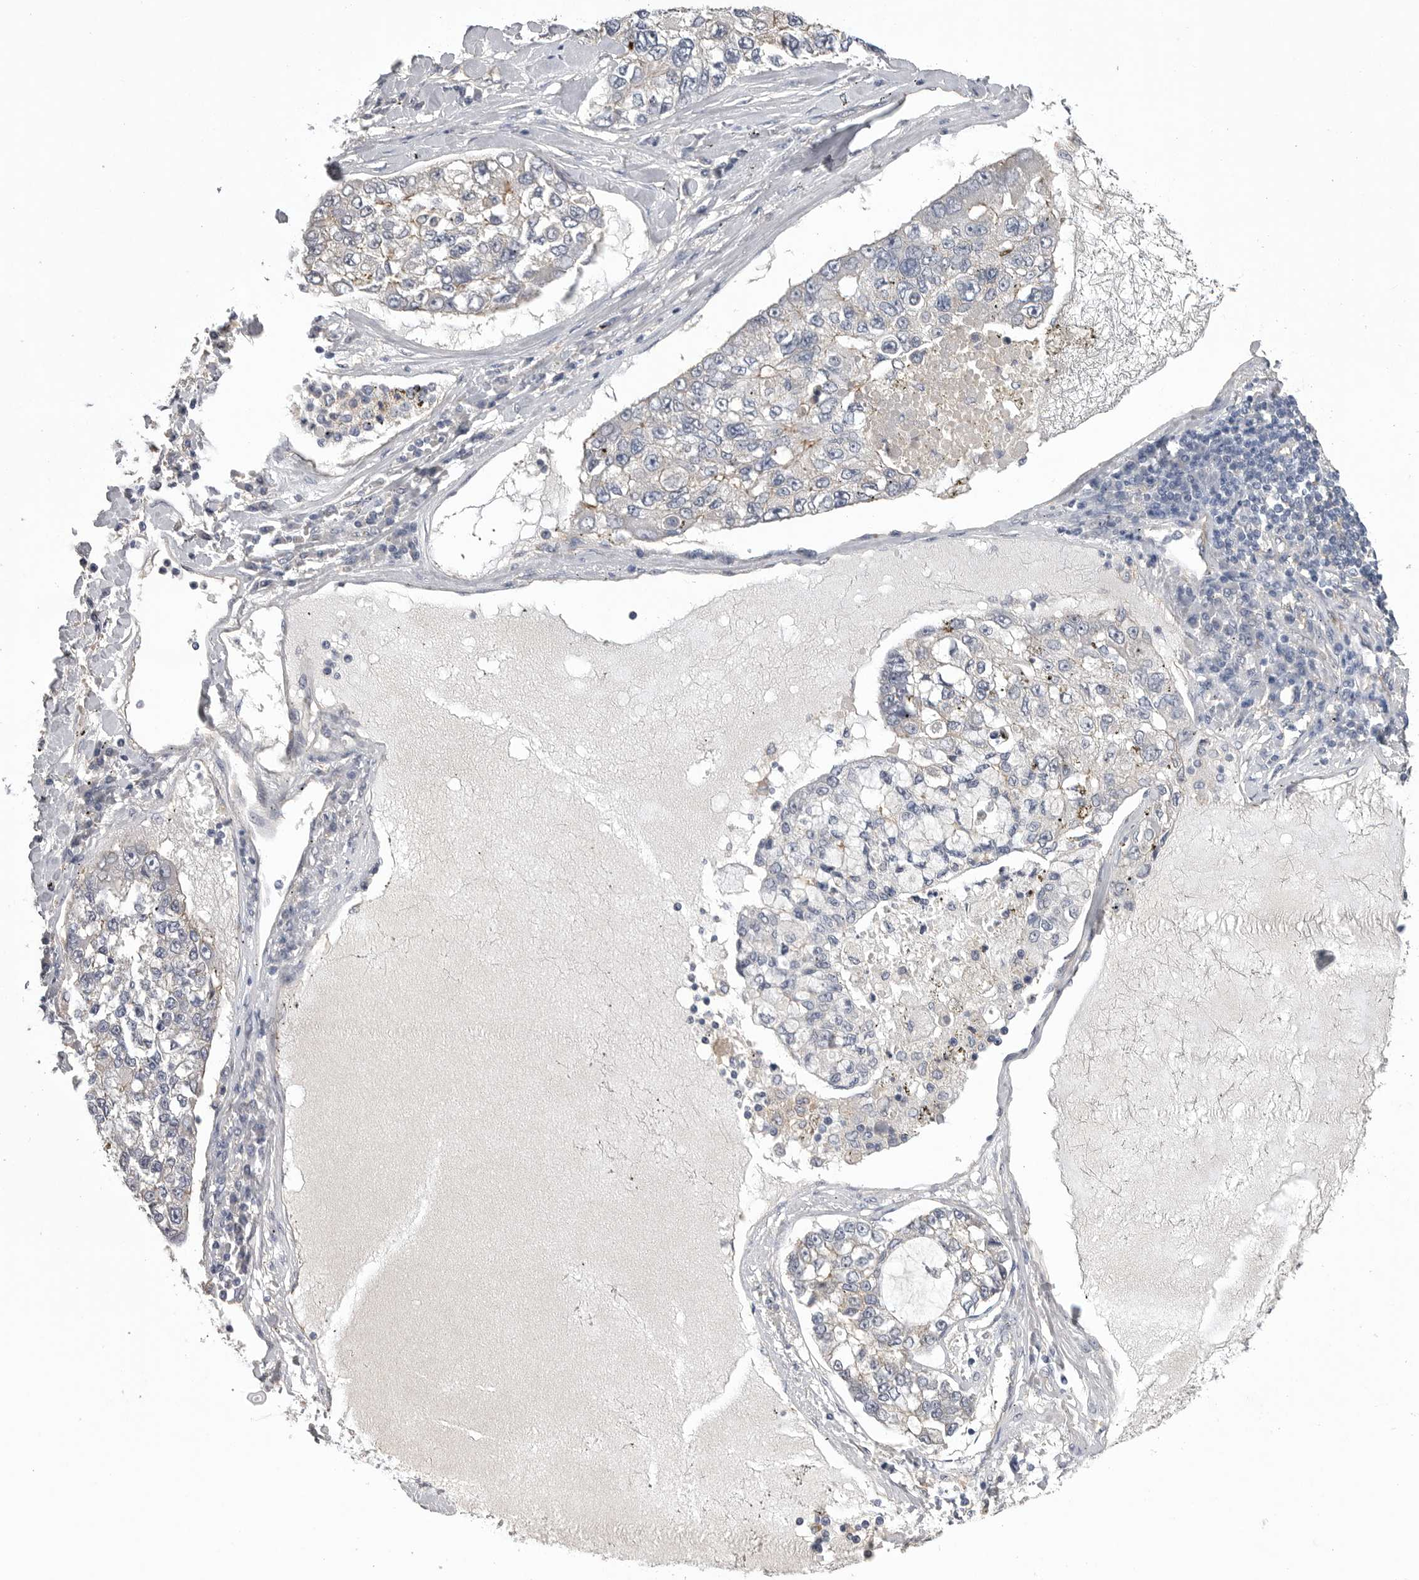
{"staining": {"intensity": "negative", "quantity": "none", "location": "none"}, "tissue": "lung cancer", "cell_type": "Tumor cells", "image_type": "cancer", "snomed": [{"axis": "morphology", "description": "Adenocarcinoma, NOS"}, {"axis": "topography", "description": "Lung"}], "caption": "There is no significant staining in tumor cells of lung cancer.", "gene": "NECTIN2", "patient": {"sex": "male", "age": 49}}